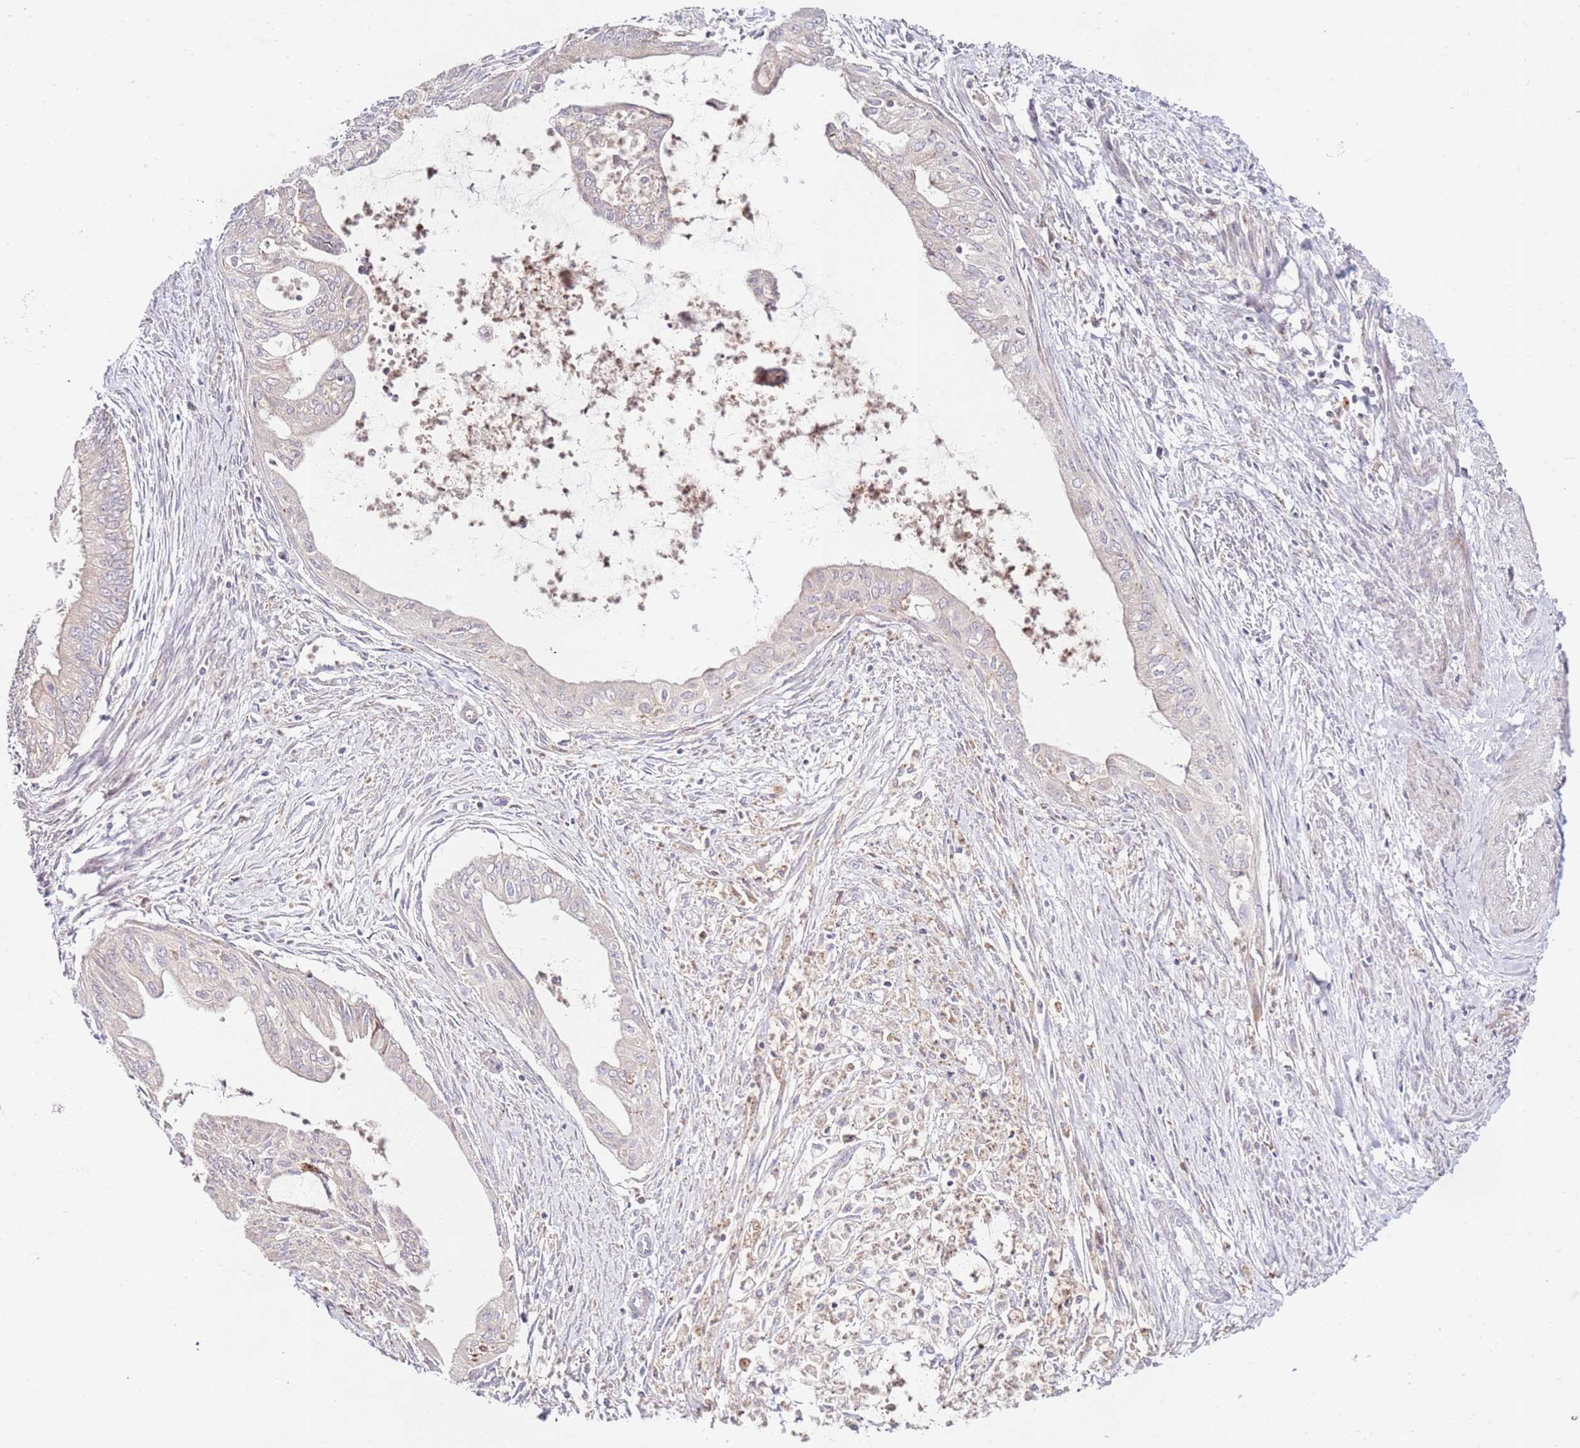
{"staining": {"intensity": "negative", "quantity": "none", "location": "none"}, "tissue": "endometrial cancer", "cell_type": "Tumor cells", "image_type": "cancer", "snomed": [{"axis": "morphology", "description": "Adenocarcinoma, NOS"}, {"axis": "topography", "description": "Endometrium"}], "caption": "Immunohistochemical staining of human endometrial cancer demonstrates no significant positivity in tumor cells.", "gene": "CNOT9", "patient": {"sex": "female", "age": 73}}